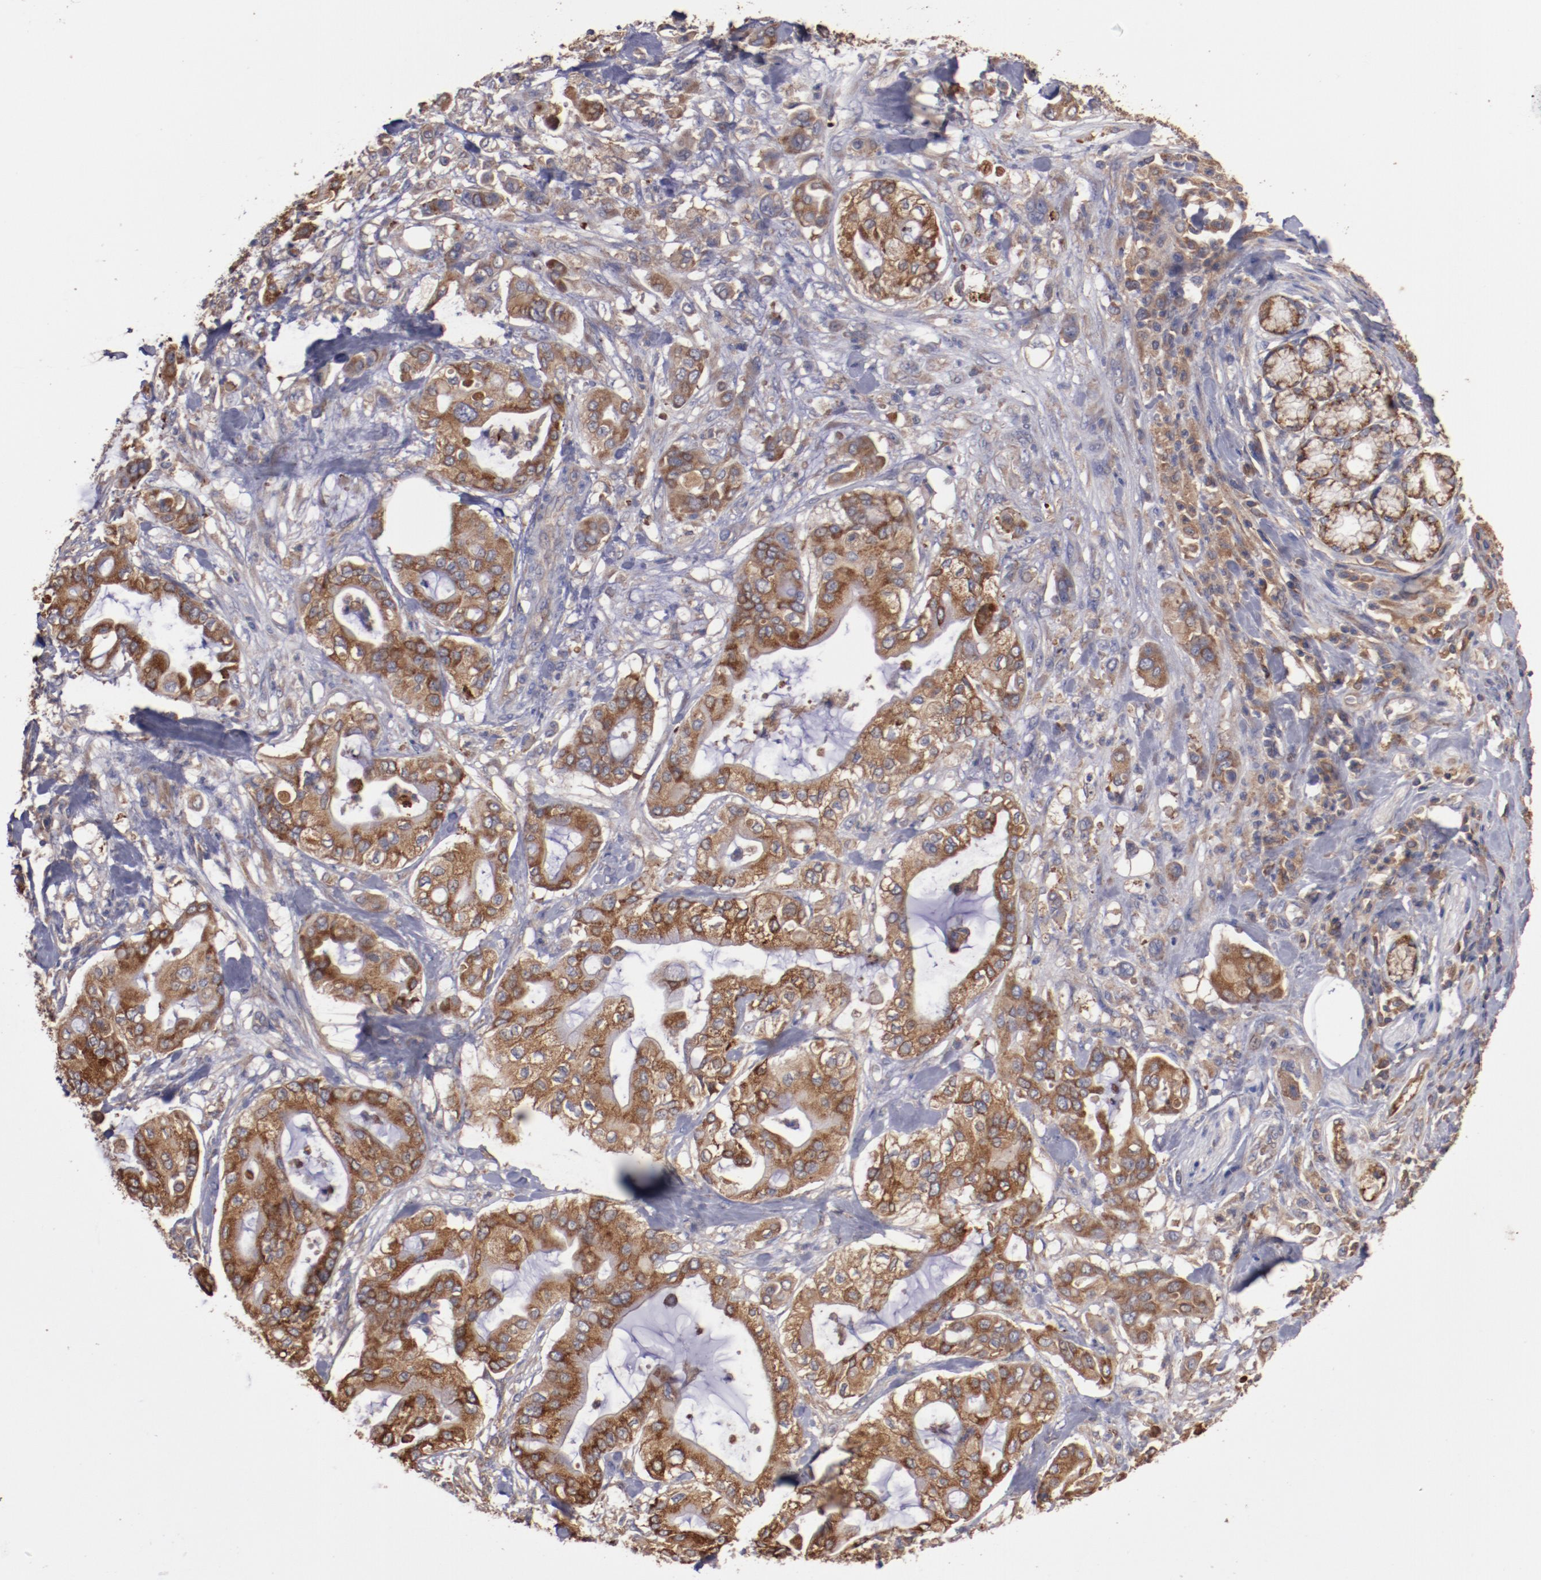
{"staining": {"intensity": "moderate", "quantity": ">75%", "location": "cytoplasmic/membranous"}, "tissue": "pancreatic cancer", "cell_type": "Tumor cells", "image_type": "cancer", "snomed": [{"axis": "morphology", "description": "Adenocarcinoma, NOS"}, {"axis": "morphology", "description": "Adenocarcinoma, metastatic, NOS"}, {"axis": "topography", "description": "Lymph node"}, {"axis": "topography", "description": "Pancreas"}, {"axis": "topography", "description": "Duodenum"}], "caption": "DAB immunohistochemical staining of pancreatic cancer shows moderate cytoplasmic/membranous protein staining in about >75% of tumor cells. The staining is performed using DAB (3,3'-diaminobenzidine) brown chromogen to label protein expression. The nuclei are counter-stained blue using hematoxylin.", "gene": "NFKBIE", "patient": {"sex": "female", "age": 64}}